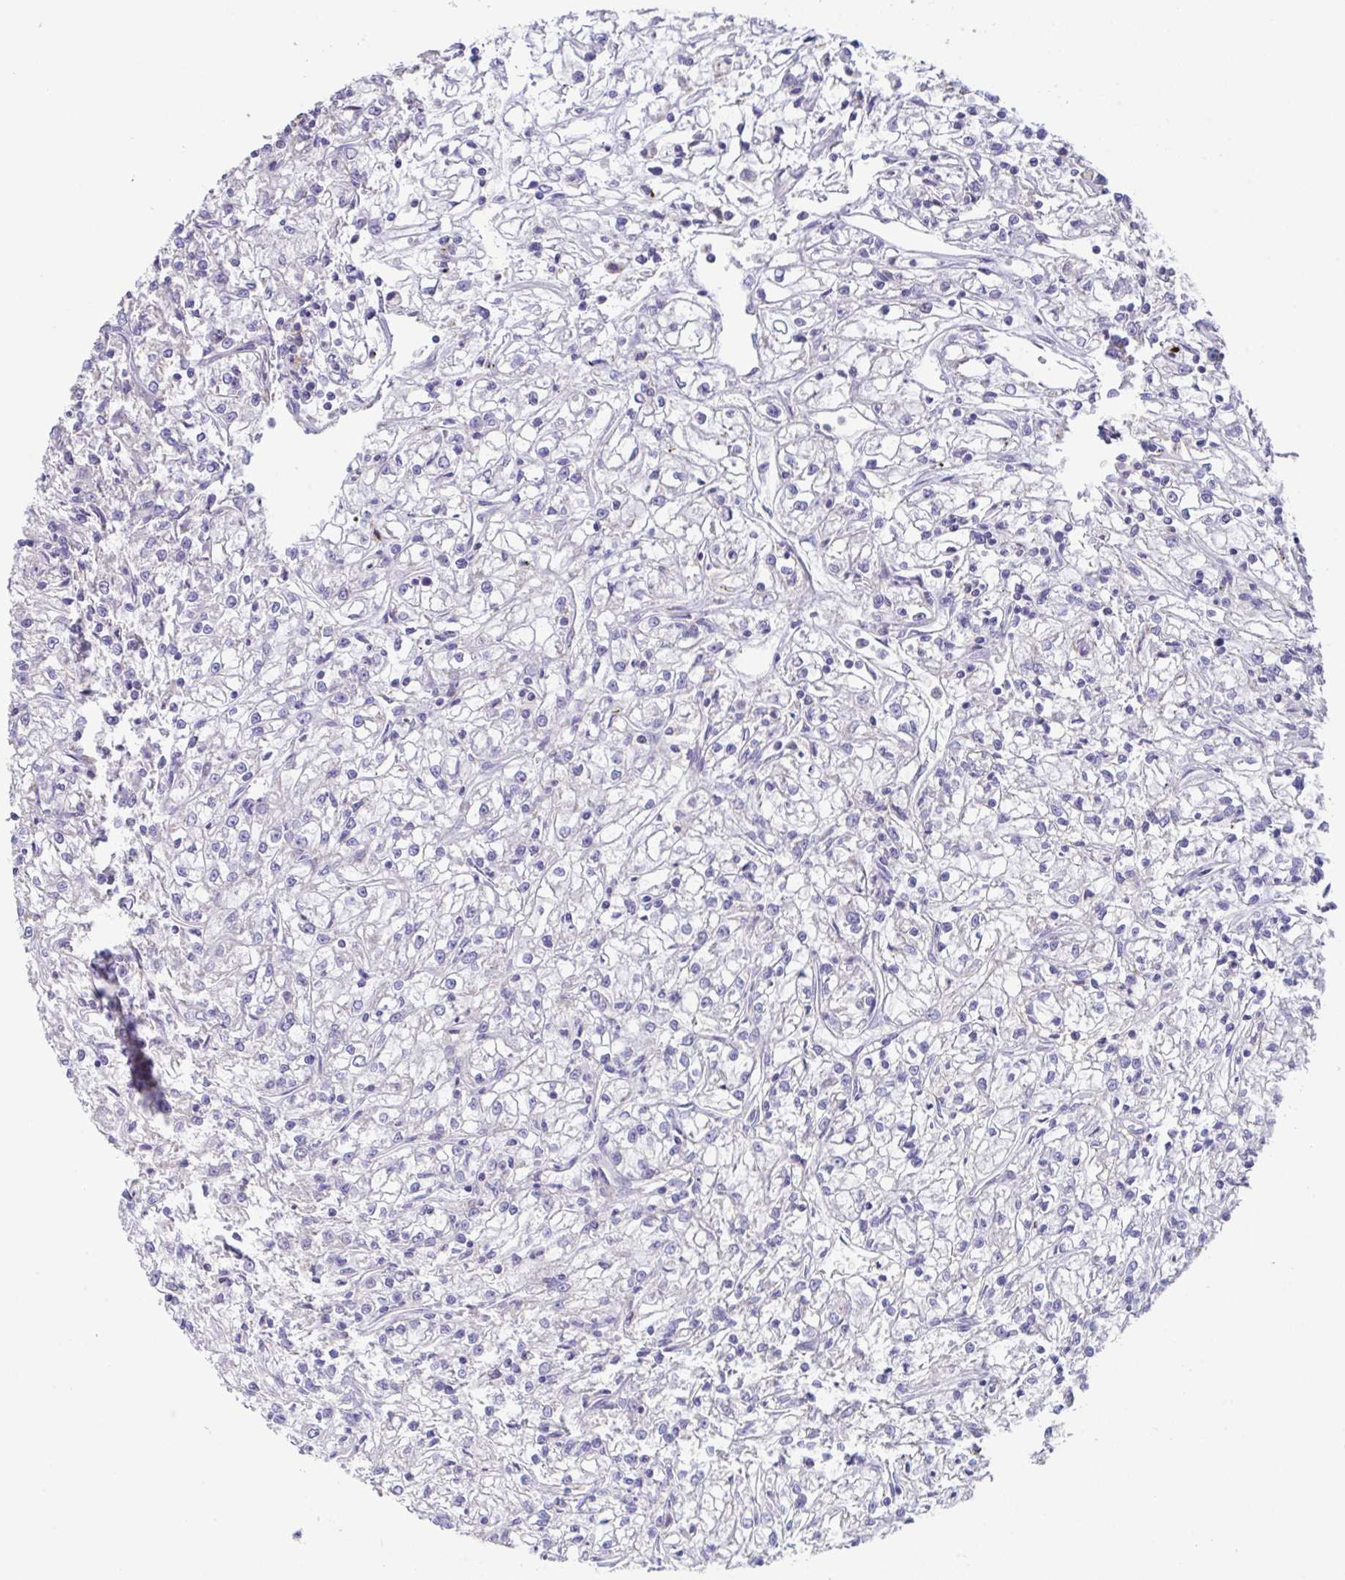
{"staining": {"intensity": "negative", "quantity": "none", "location": "none"}, "tissue": "renal cancer", "cell_type": "Tumor cells", "image_type": "cancer", "snomed": [{"axis": "morphology", "description": "Adenocarcinoma, NOS"}, {"axis": "topography", "description": "Kidney"}], "caption": "This is a histopathology image of IHC staining of renal adenocarcinoma, which shows no positivity in tumor cells.", "gene": "DOK7", "patient": {"sex": "female", "age": 59}}